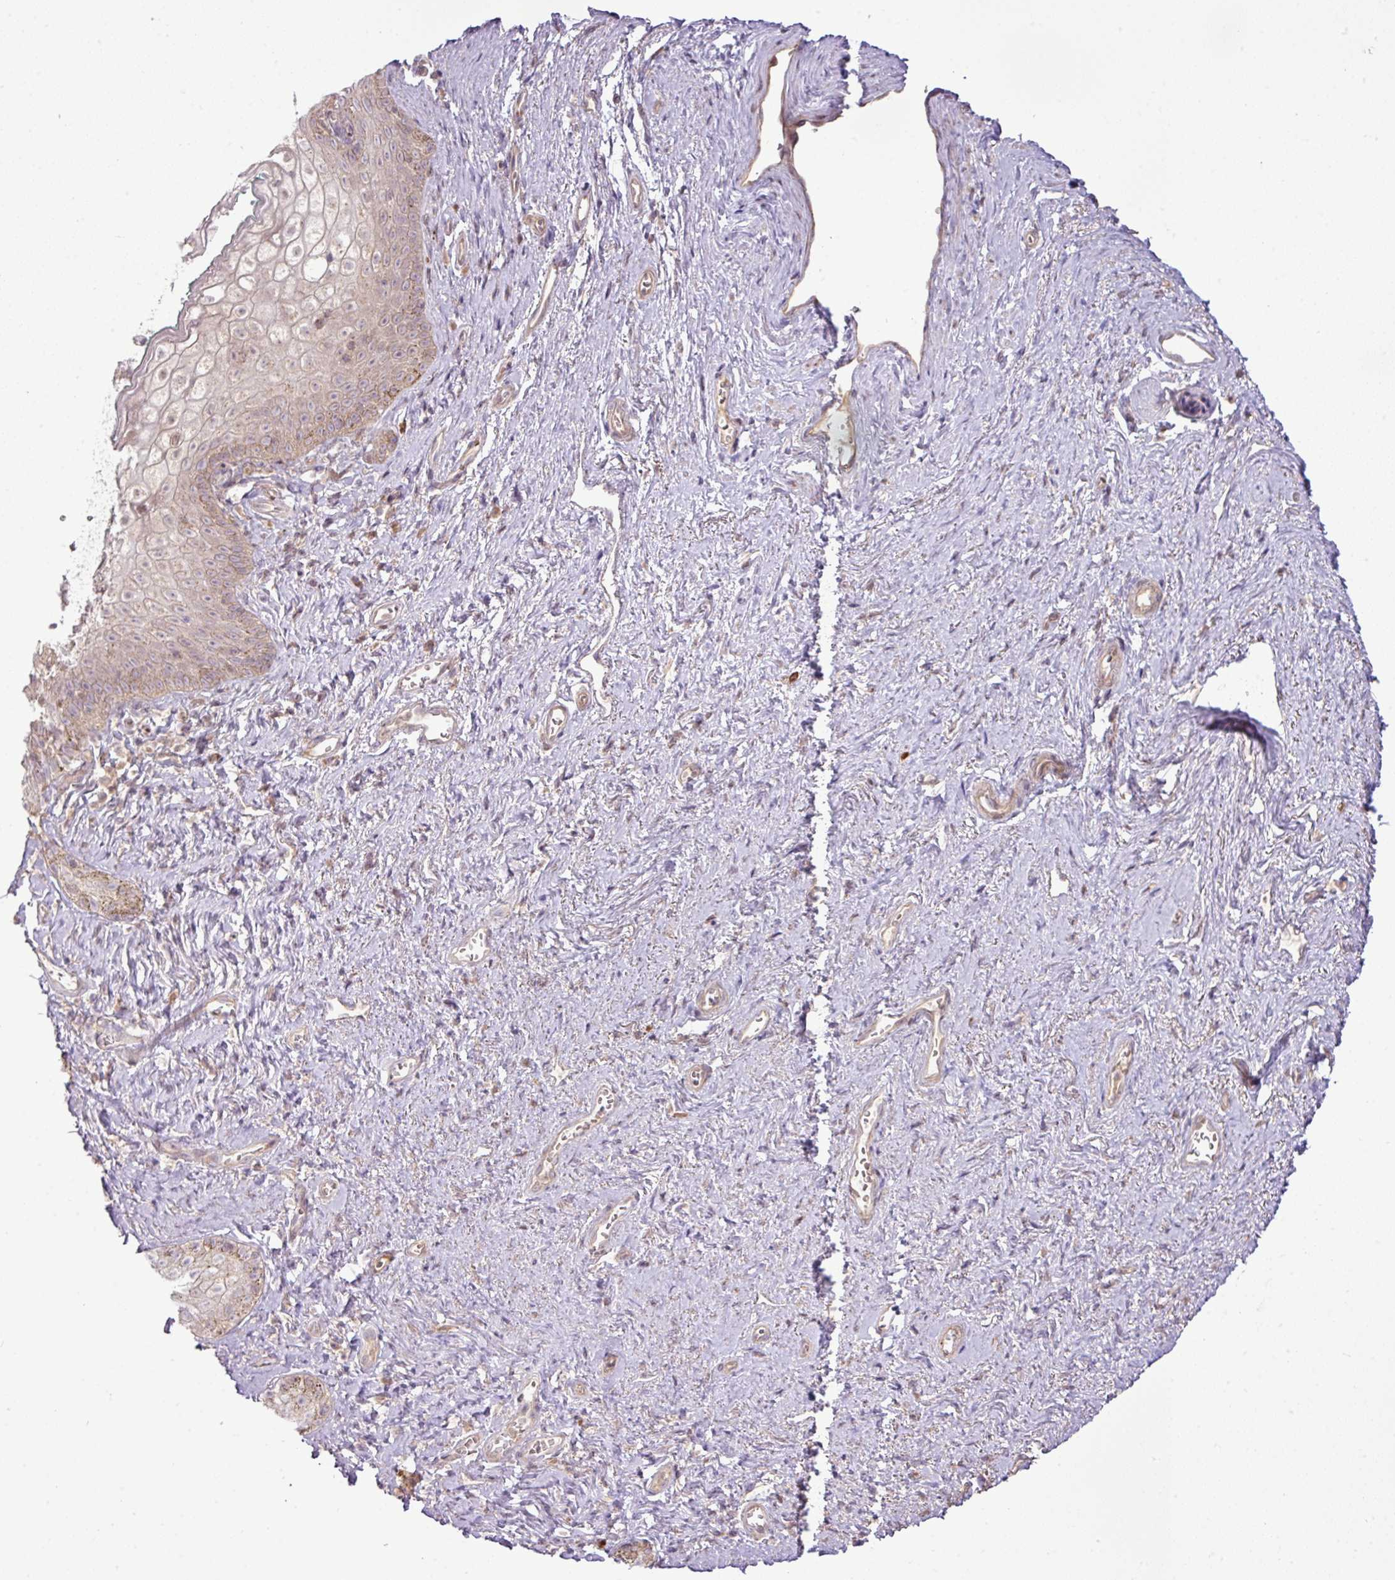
{"staining": {"intensity": "weak", "quantity": "25%-75%", "location": "cytoplasmic/membranous"}, "tissue": "vagina", "cell_type": "Squamous epithelial cells", "image_type": "normal", "snomed": [{"axis": "morphology", "description": "Normal tissue, NOS"}, {"axis": "topography", "description": "Vulva"}, {"axis": "topography", "description": "Vagina"}, {"axis": "topography", "description": "Peripheral nerve tissue"}], "caption": "DAB immunohistochemical staining of benign vagina exhibits weak cytoplasmic/membranous protein staining in about 25%-75% of squamous epithelial cells. The protein of interest is stained brown, and the nuclei are stained in blue (DAB (3,3'-diaminobenzidine) IHC with brightfield microscopy, high magnification).", "gene": "COX18", "patient": {"sex": "female", "age": 66}}